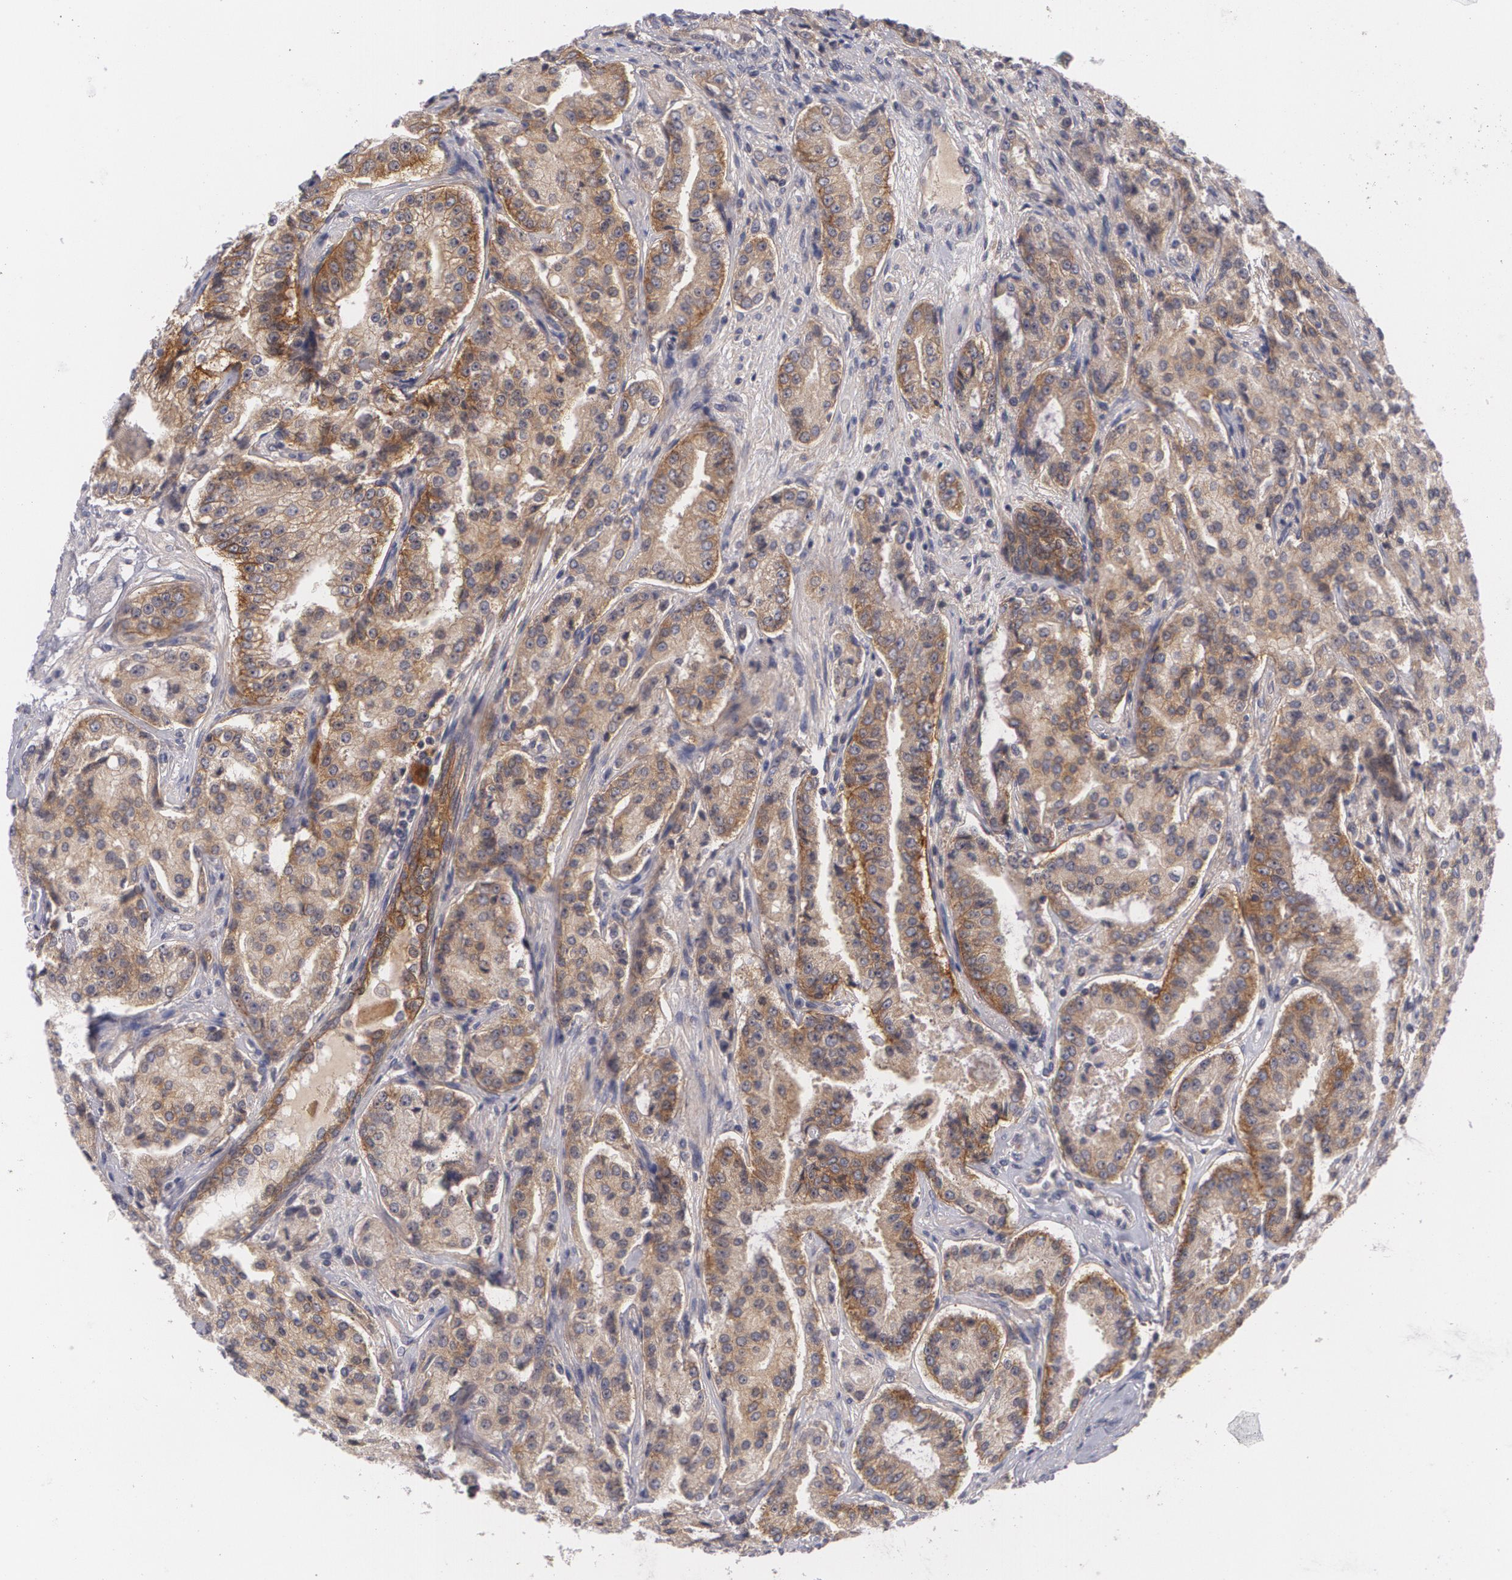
{"staining": {"intensity": "moderate", "quantity": ">75%", "location": "cytoplasmic/membranous"}, "tissue": "prostate cancer", "cell_type": "Tumor cells", "image_type": "cancer", "snomed": [{"axis": "morphology", "description": "Adenocarcinoma, Medium grade"}, {"axis": "topography", "description": "Prostate"}], "caption": "The image shows immunohistochemical staining of prostate adenocarcinoma (medium-grade). There is moderate cytoplasmic/membranous staining is seen in about >75% of tumor cells.", "gene": "CASK", "patient": {"sex": "male", "age": 72}}